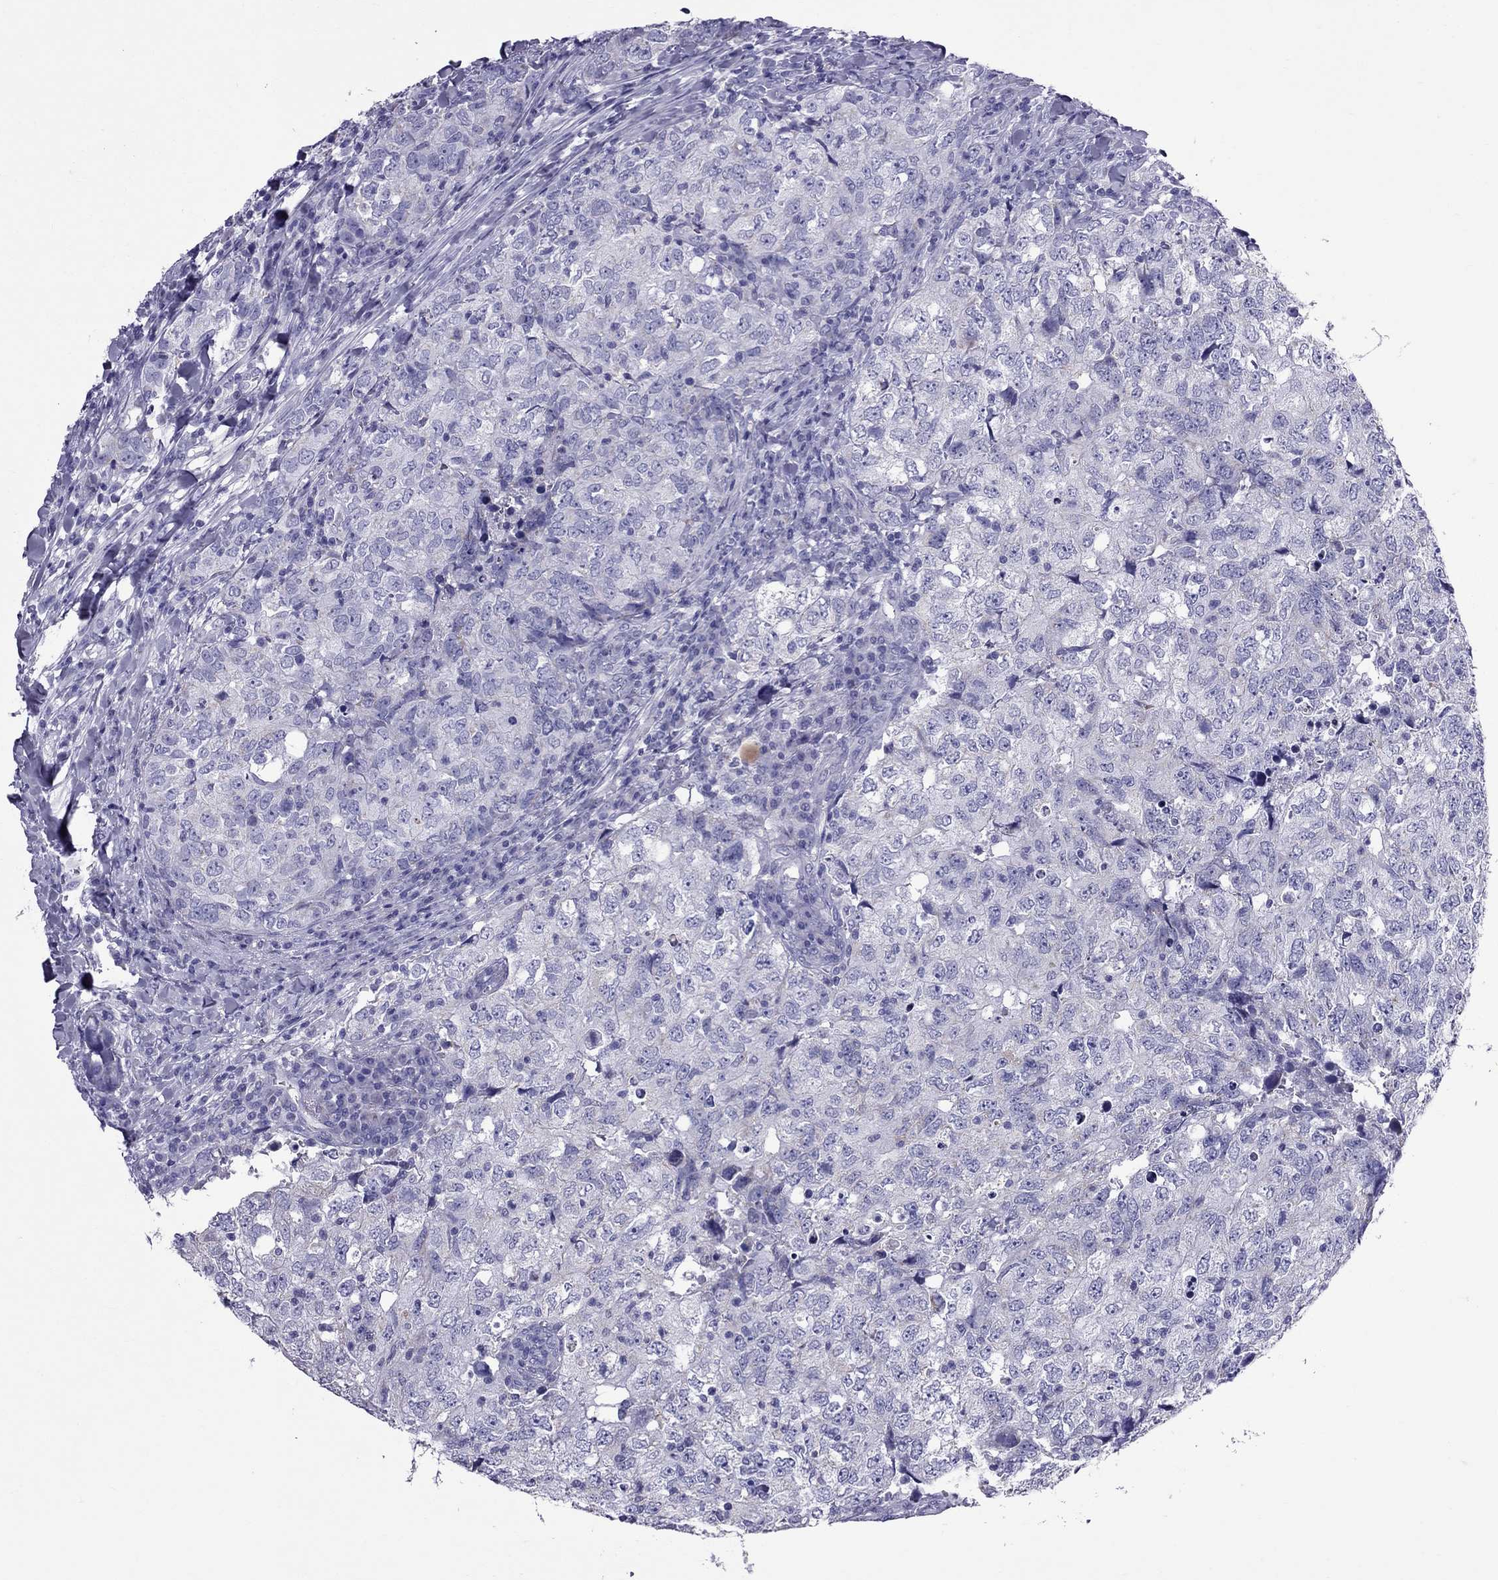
{"staining": {"intensity": "negative", "quantity": "none", "location": "none"}, "tissue": "breast cancer", "cell_type": "Tumor cells", "image_type": "cancer", "snomed": [{"axis": "morphology", "description": "Duct carcinoma"}, {"axis": "topography", "description": "Breast"}], "caption": "This micrograph is of breast infiltrating ductal carcinoma stained with immunohistochemistry (IHC) to label a protein in brown with the nuclei are counter-stained blue. There is no expression in tumor cells. (DAB (3,3'-diaminobenzidine) immunohistochemistry (IHC) visualized using brightfield microscopy, high magnification).", "gene": "TTLL13", "patient": {"sex": "female", "age": 30}}